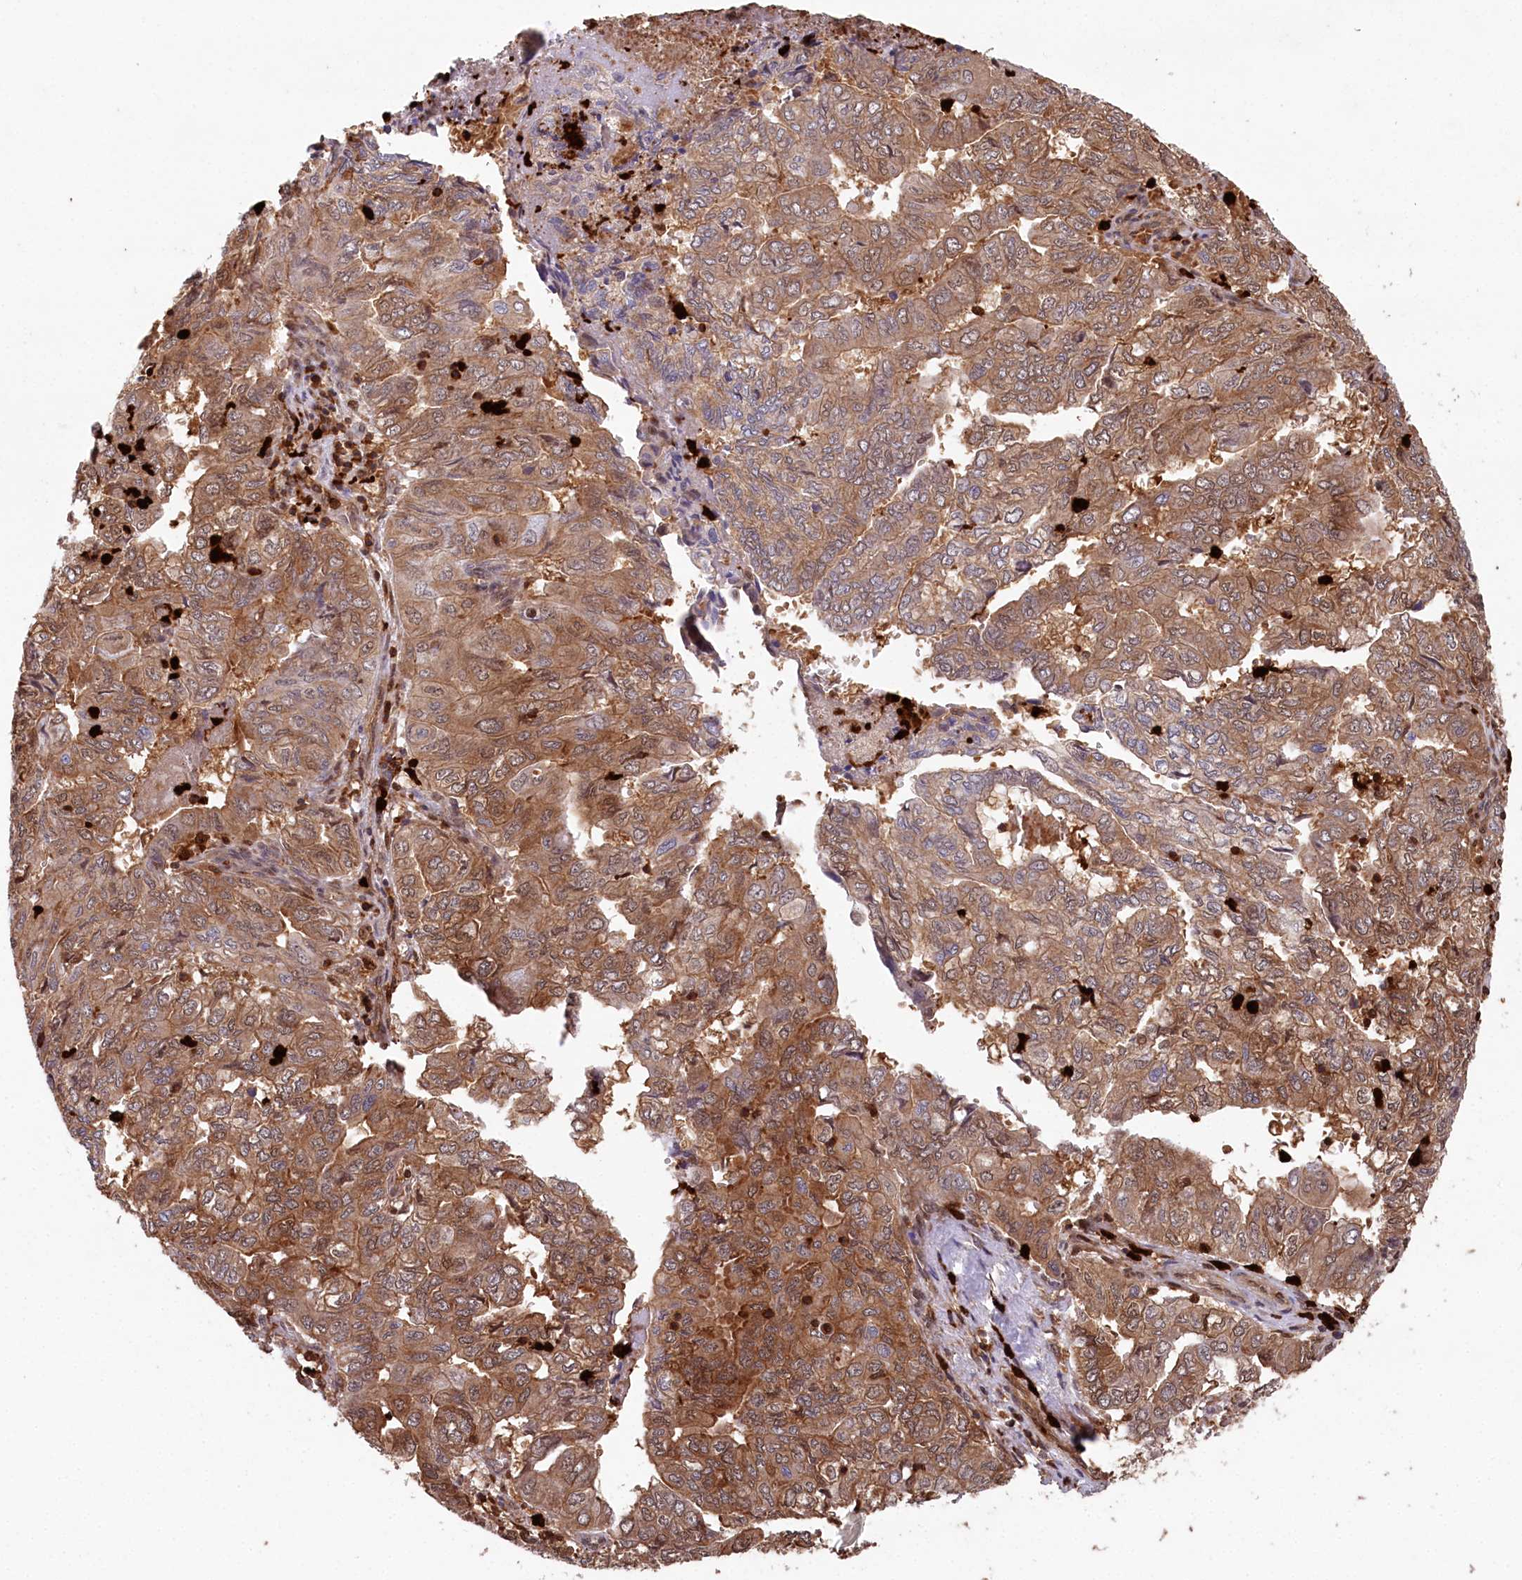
{"staining": {"intensity": "strong", "quantity": ">75%", "location": "cytoplasmic/membranous,nuclear"}, "tissue": "pancreatic cancer", "cell_type": "Tumor cells", "image_type": "cancer", "snomed": [{"axis": "morphology", "description": "Adenocarcinoma, NOS"}, {"axis": "topography", "description": "Pancreas"}], "caption": "The immunohistochemical stain shows strong cytoplasmic/membranous and nuclear expression in tumor cells of pancreatic cancer tissue. Nuclei are stained in blue.", "gene": "LSG1", "patient": {"sex": "male", "age": 51}}